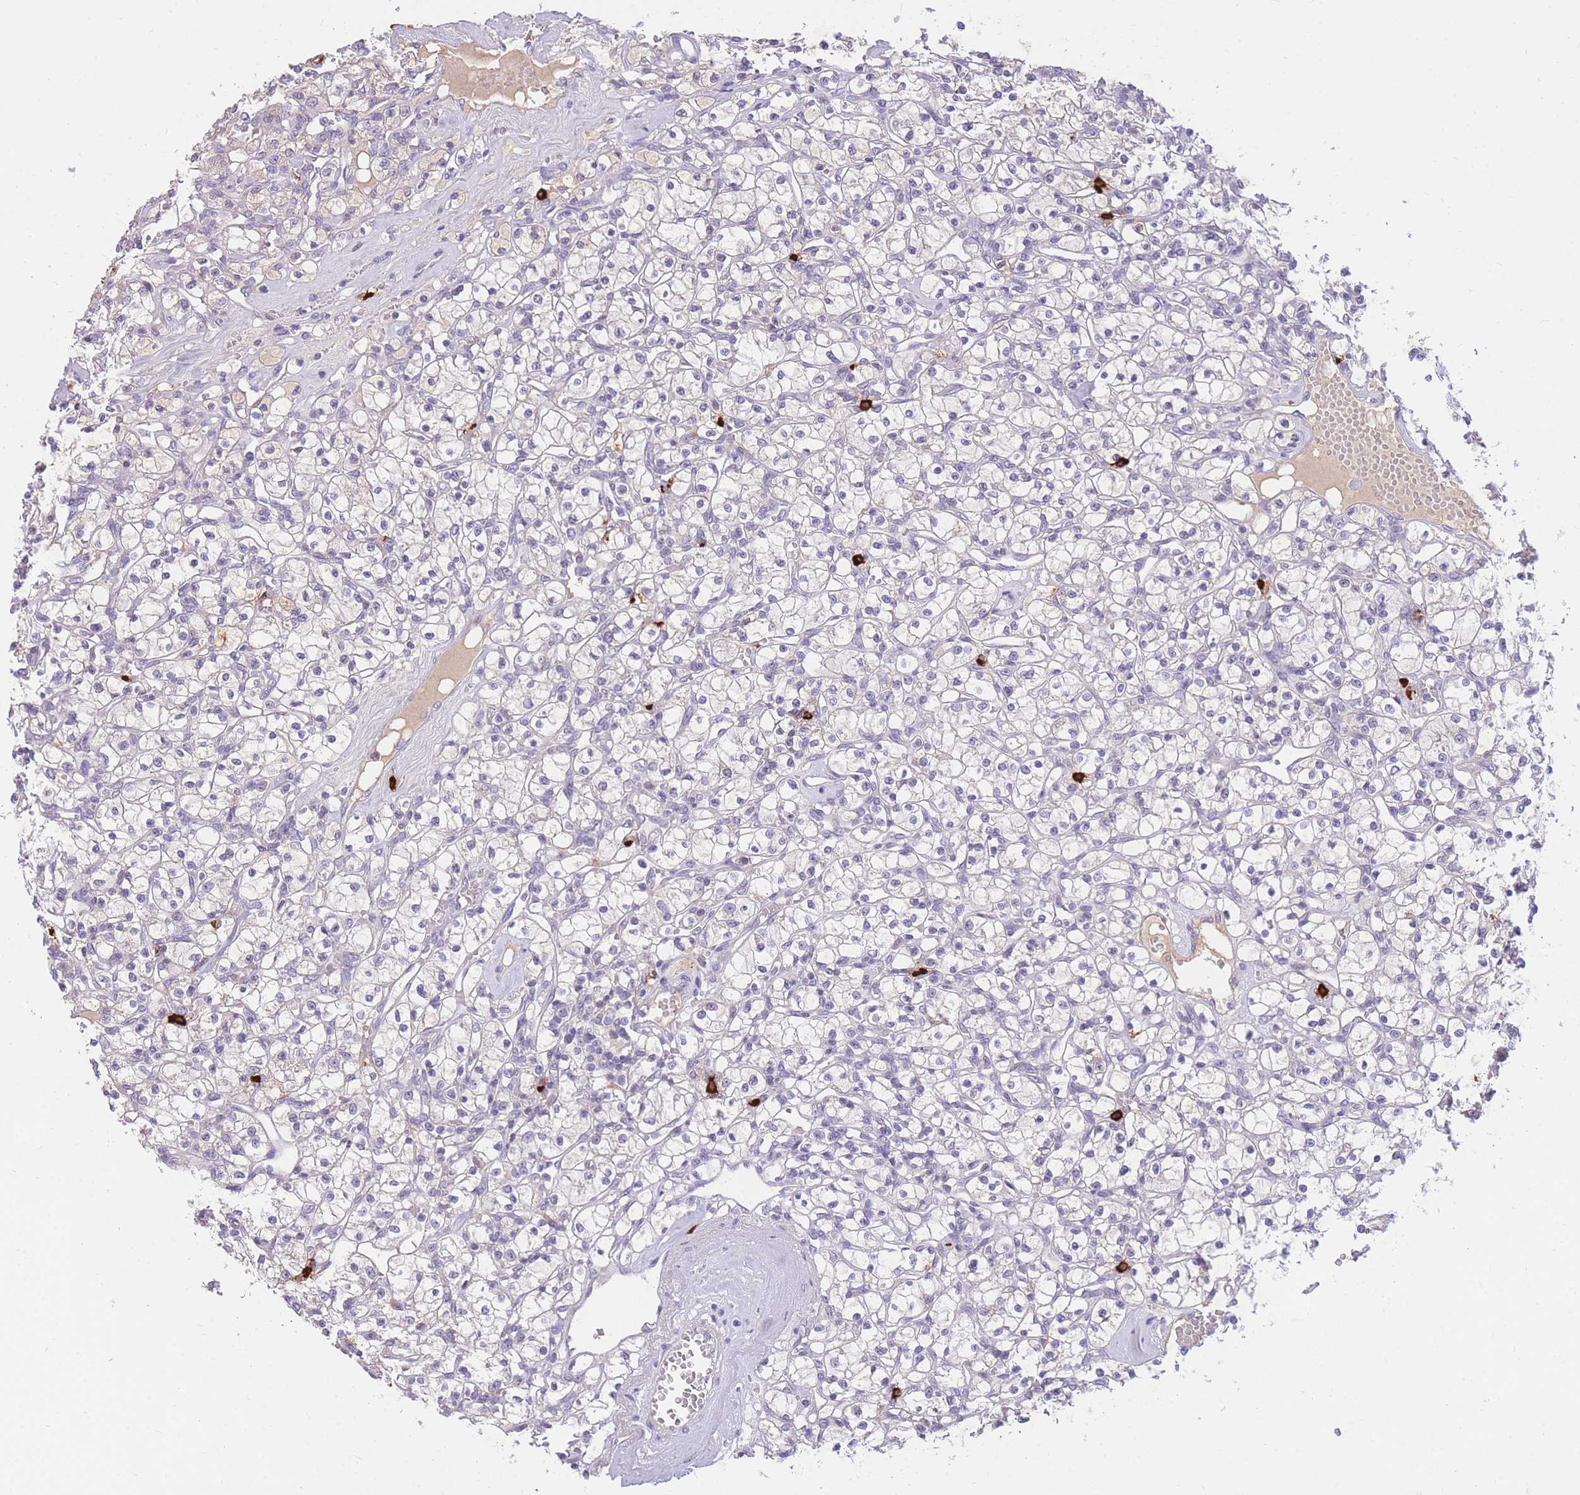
{"staining": {"intensity": "negative", "quantity": "none", "location": "none"}, "tissue": "renal cancer", "cell_type": "Tumor cells", "image_type": "cancer", "snomed": [{"axis": "morphology", "description": "Adenocarcinoma, NOS"}, {"axis": "topography", "description": "Kidney"}], "caption": "Immunohistochemistry (IHC) image of human renal cancer (adenocarcinoma) stained for a protein (brown), which displays no positivity in tumor cells.", "gene": "TPSD1", "patient": {"sex": "female", "age": 59}}